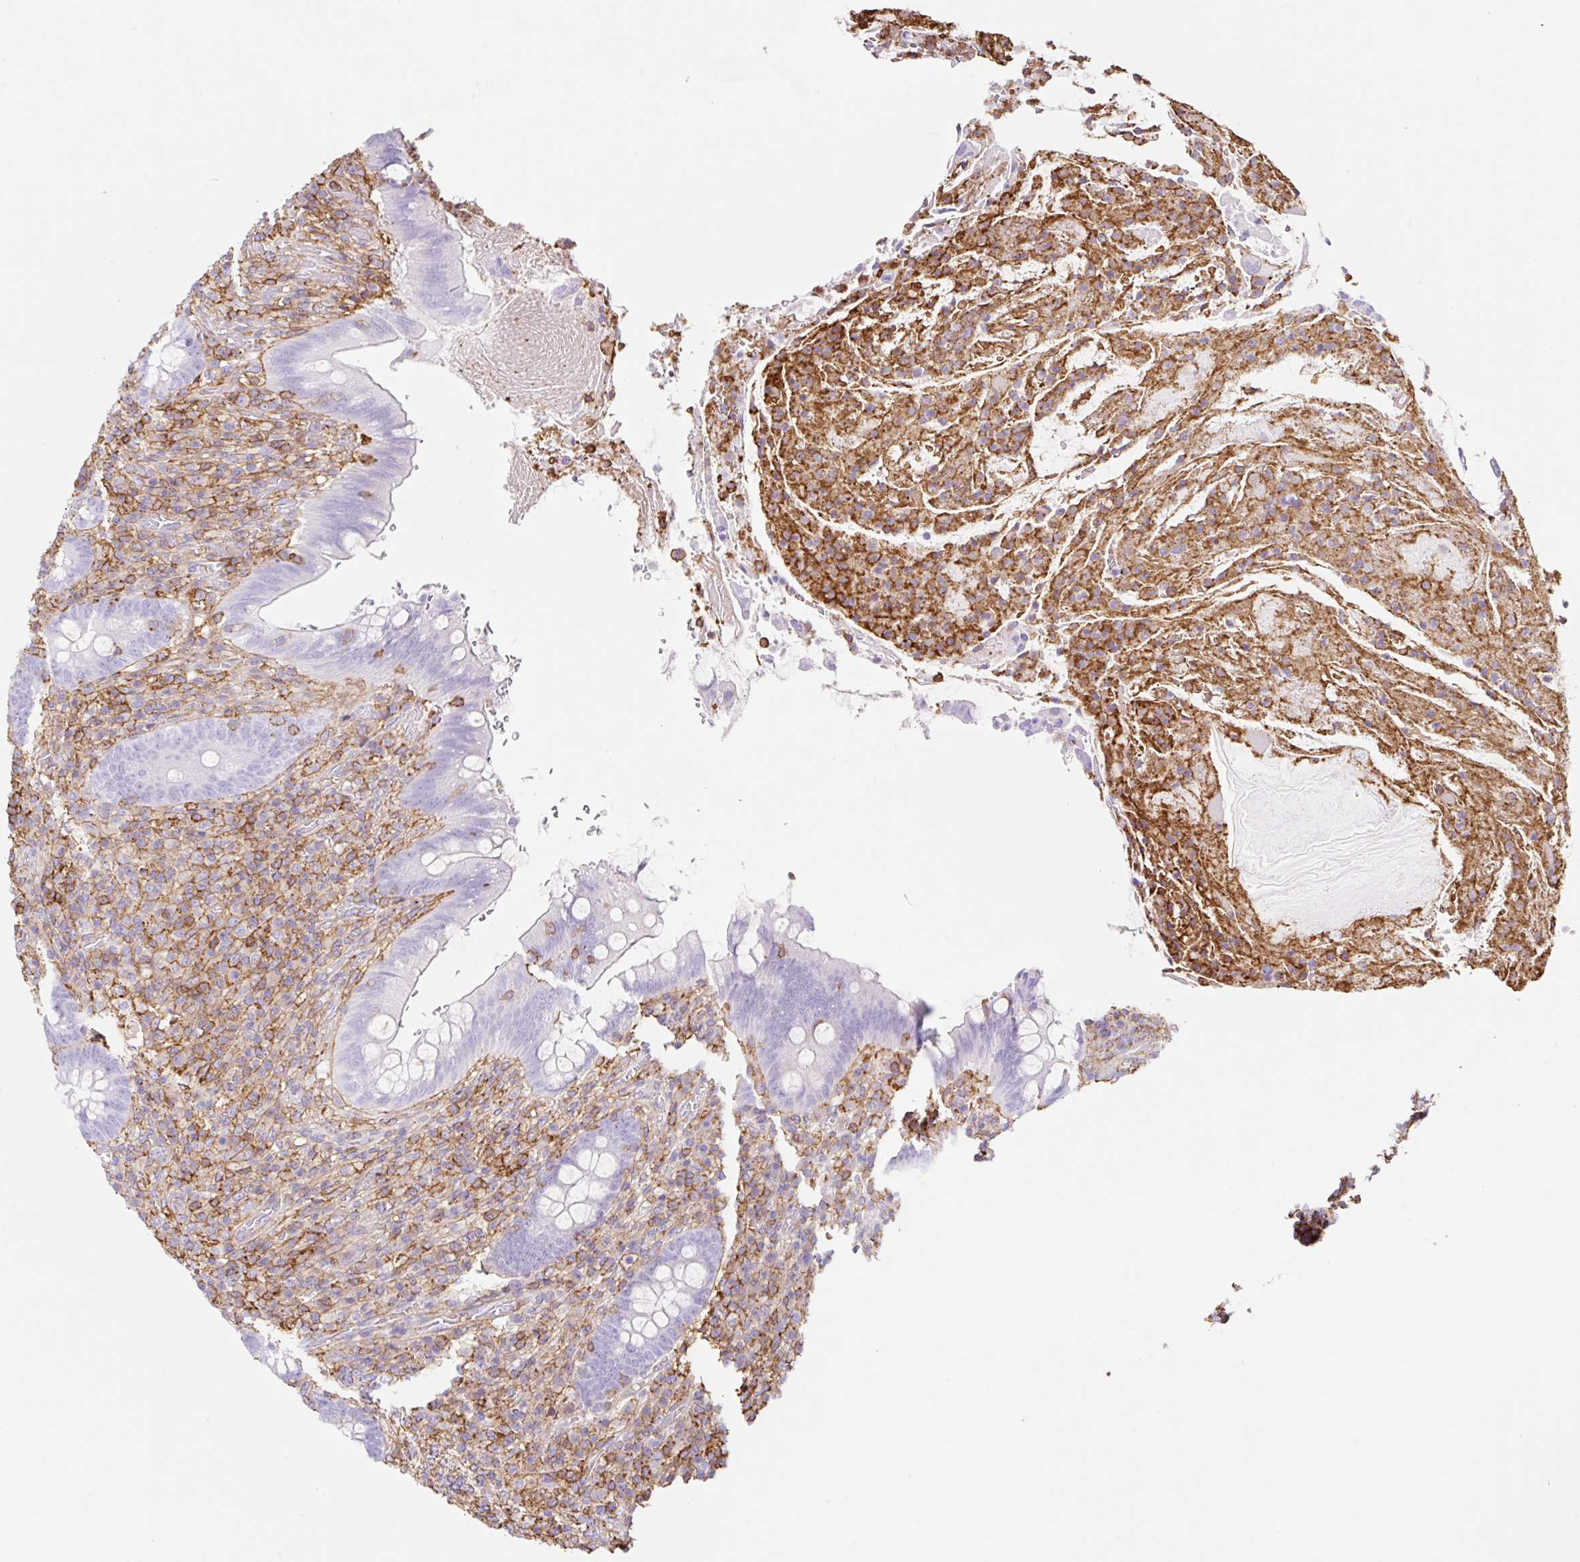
{"staining": {"intensity": "negative", "quantity": "none", "location": "none"}, "tissue": "appendix", "cell_type": "Glandular cells", "image_type": "normal", "snomed": [{"axis": "morphology", "description": "Normal tissue, NOS"}, {"axis": "topography", "description": "Appendix"}], "caption": "This micrograph is of benign appendix stained with IHC to label a protein in brown with the nuclei are counter-stained blue. There is no staining in glandular cells.", "gene": "MTTP", "patient": {"sex": "female", "age": 43}}